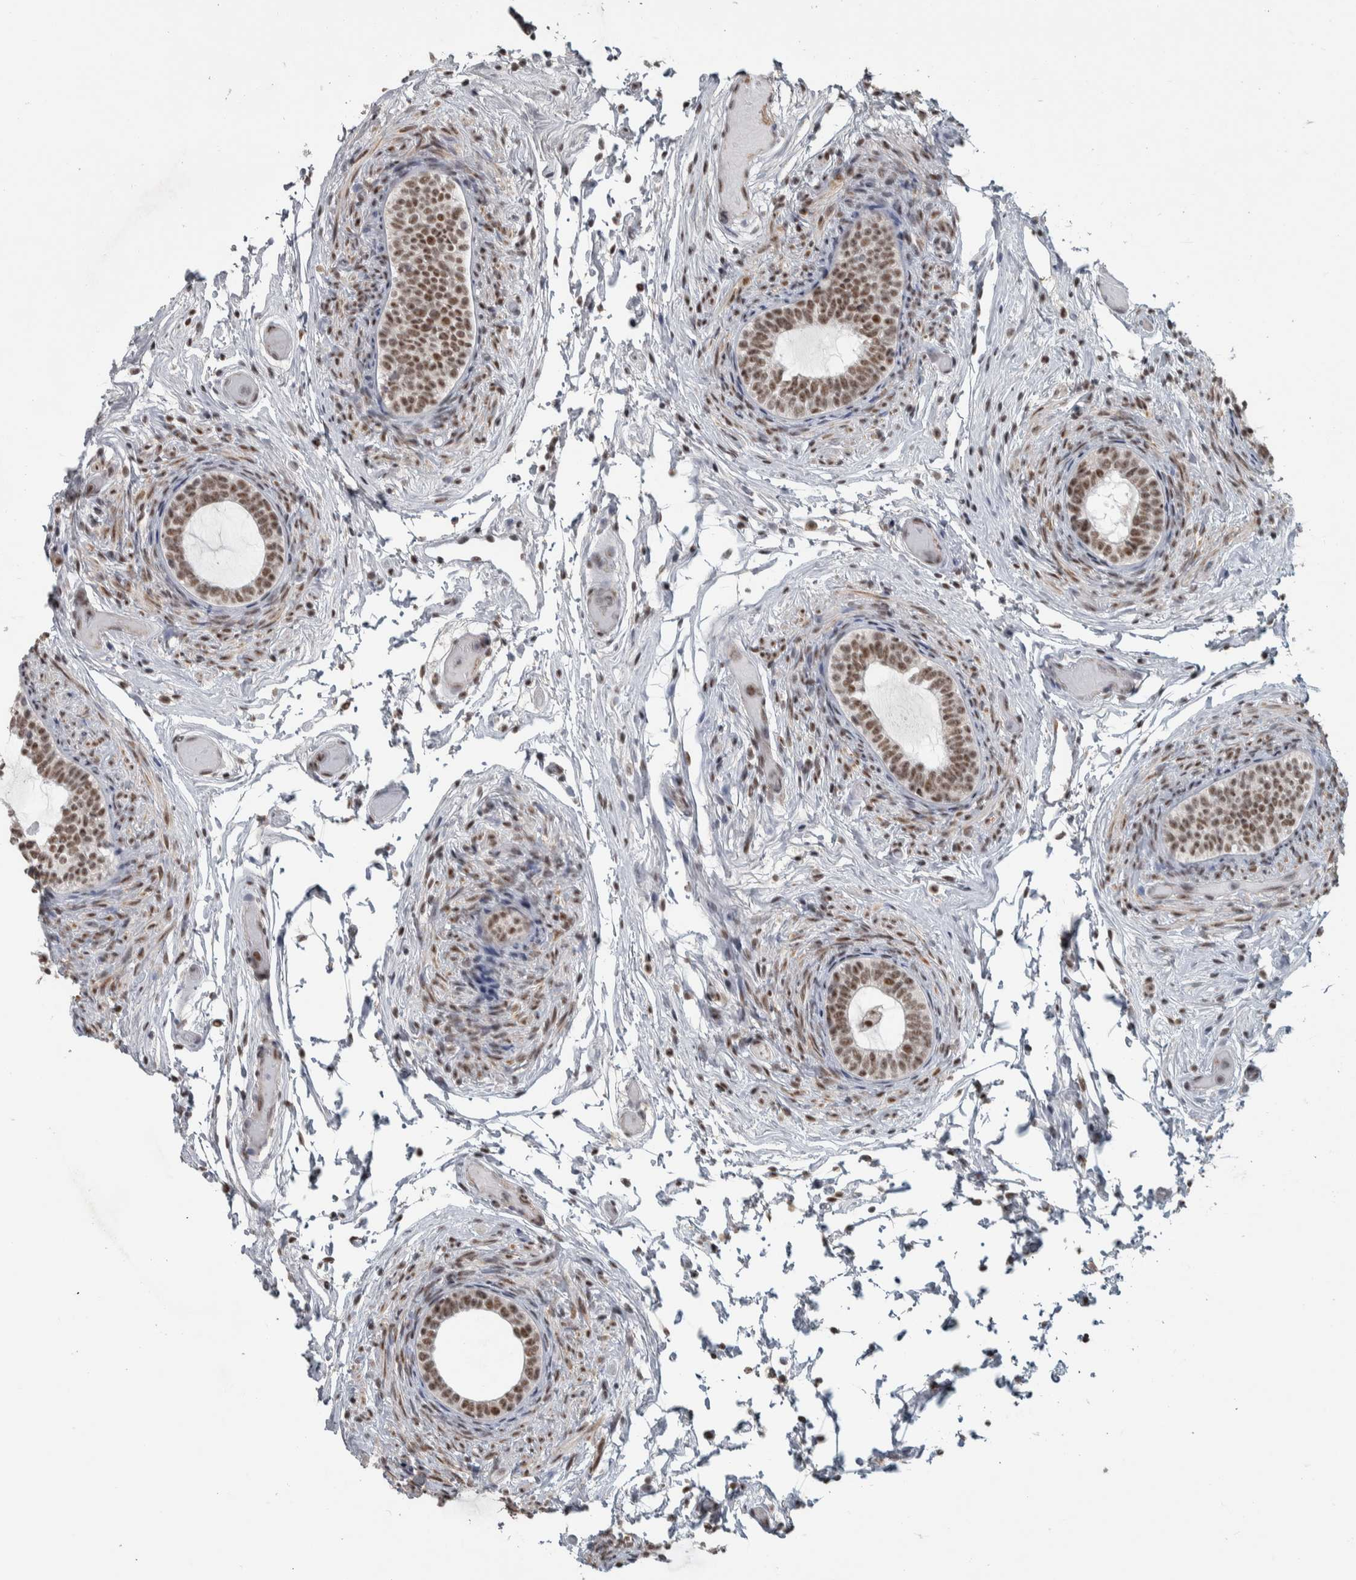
{"staining": {"intensity": "moderate", "quantity": ">75%", "location": "nuclear"}, "tissue": "epididymis", "cell_type": "Glandular cells", "image_type": "normal", "snomed": [{"axis": "morphology", "description": "Normal tissue, NOS"}, {"axis": "topography", "description": "Epididymis"}], "caption": "Glandular cells reveal moderate nuclear staining in about >75% of cells in unremarkable epididymis.", "gene": "DDX42", "patient": {"sex": "male", "age": 5}}